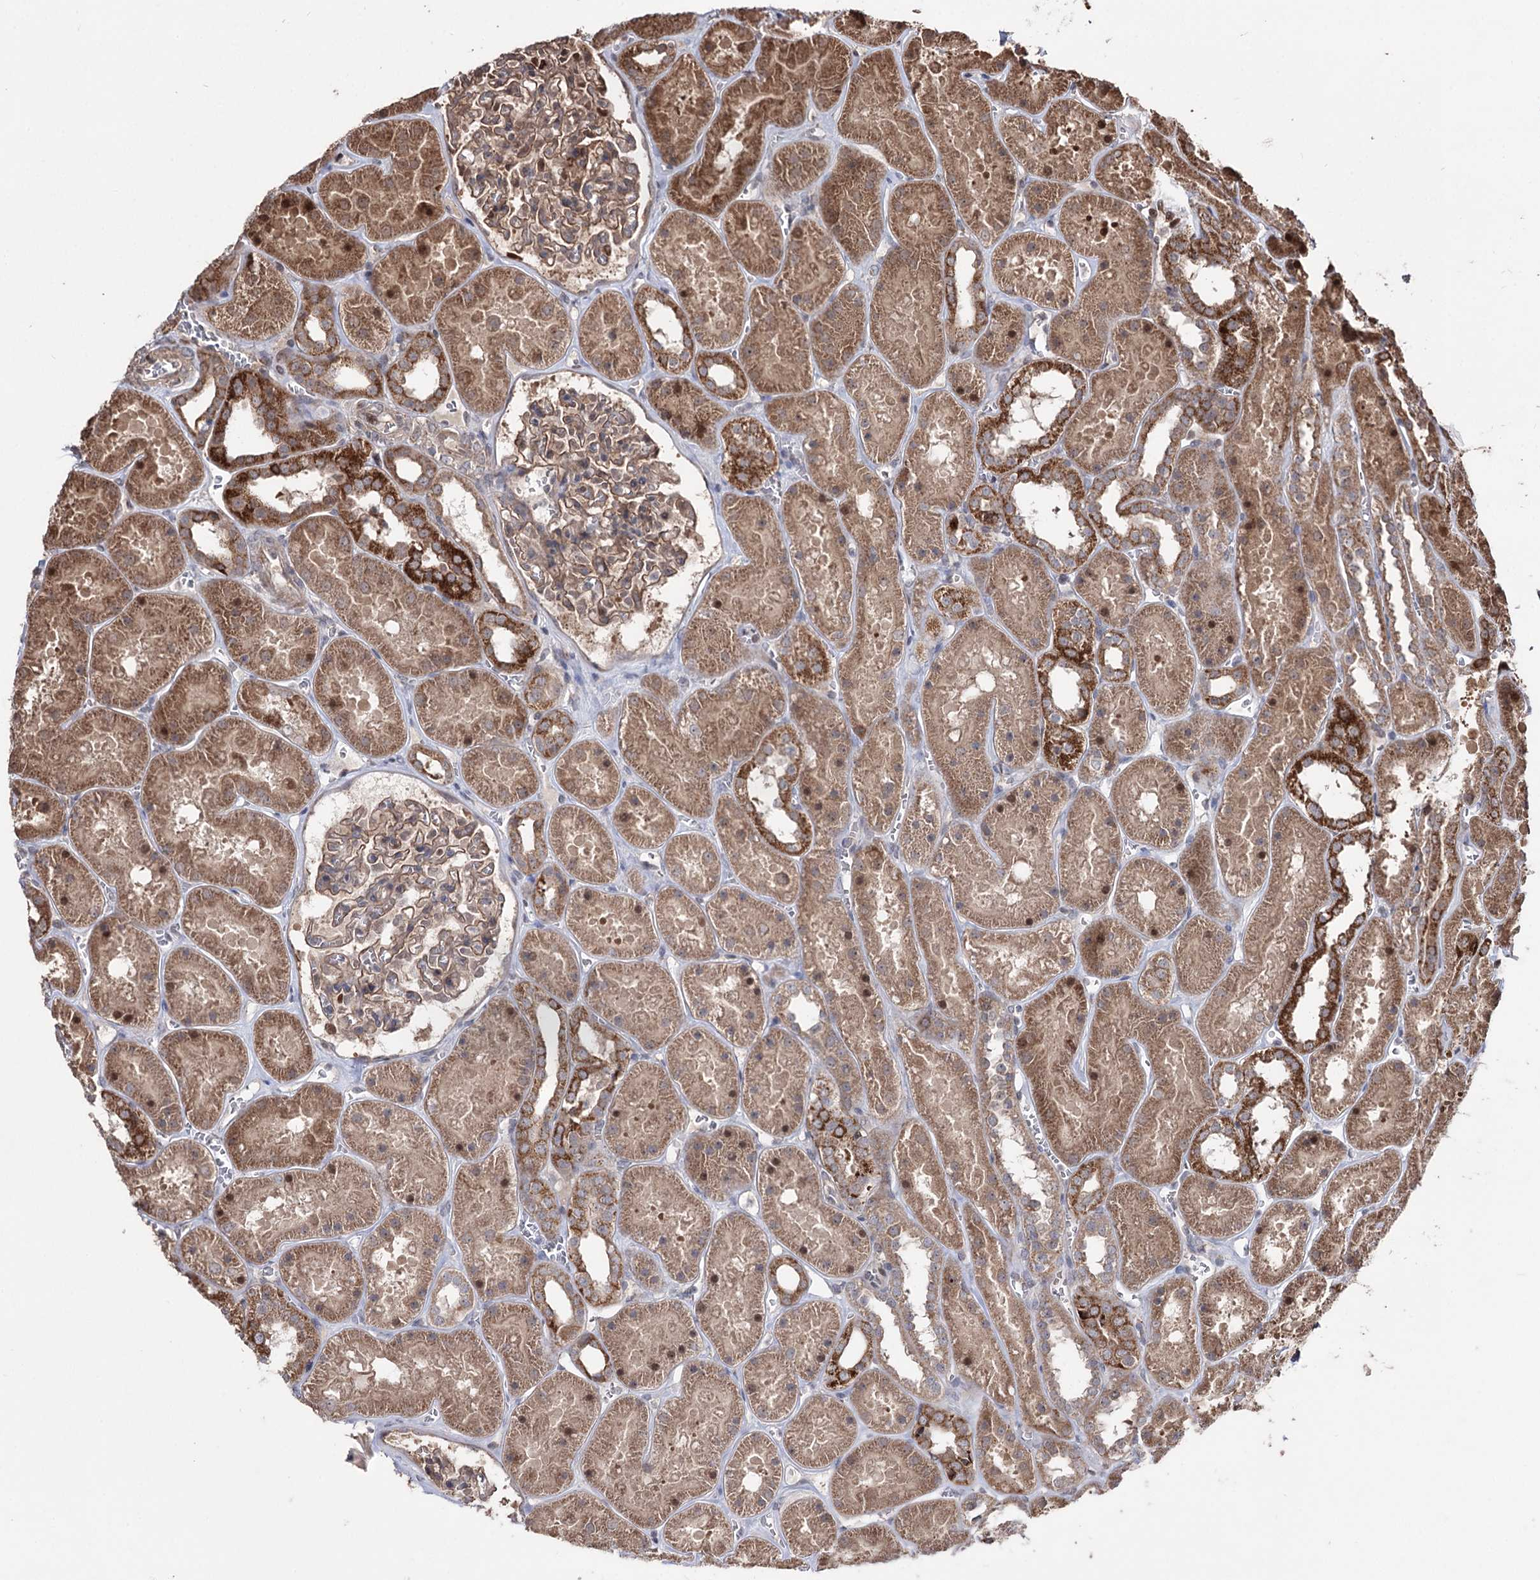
{"staining": {"intensity": "moderate", "quantity": ">75%", "location": "cytoplasmic/membranous"}, "tissue": "kidney", "cell_type": "Cells in glomeruli", "image_type": "normal", "snomed": [{"axis": "morphology", "description": "Normal tissue, NOS"}, {"axis": "topography", "description": "Kidney"}], "caption": "DAB immunohistochemical staining of benign human kidney exhibits moderate cytoplasmic/membranous protein expression in approximately >75% of cells in glomeruli.", "gene": "CPNE8", "patient": {"sex": "female", "age": 41}}